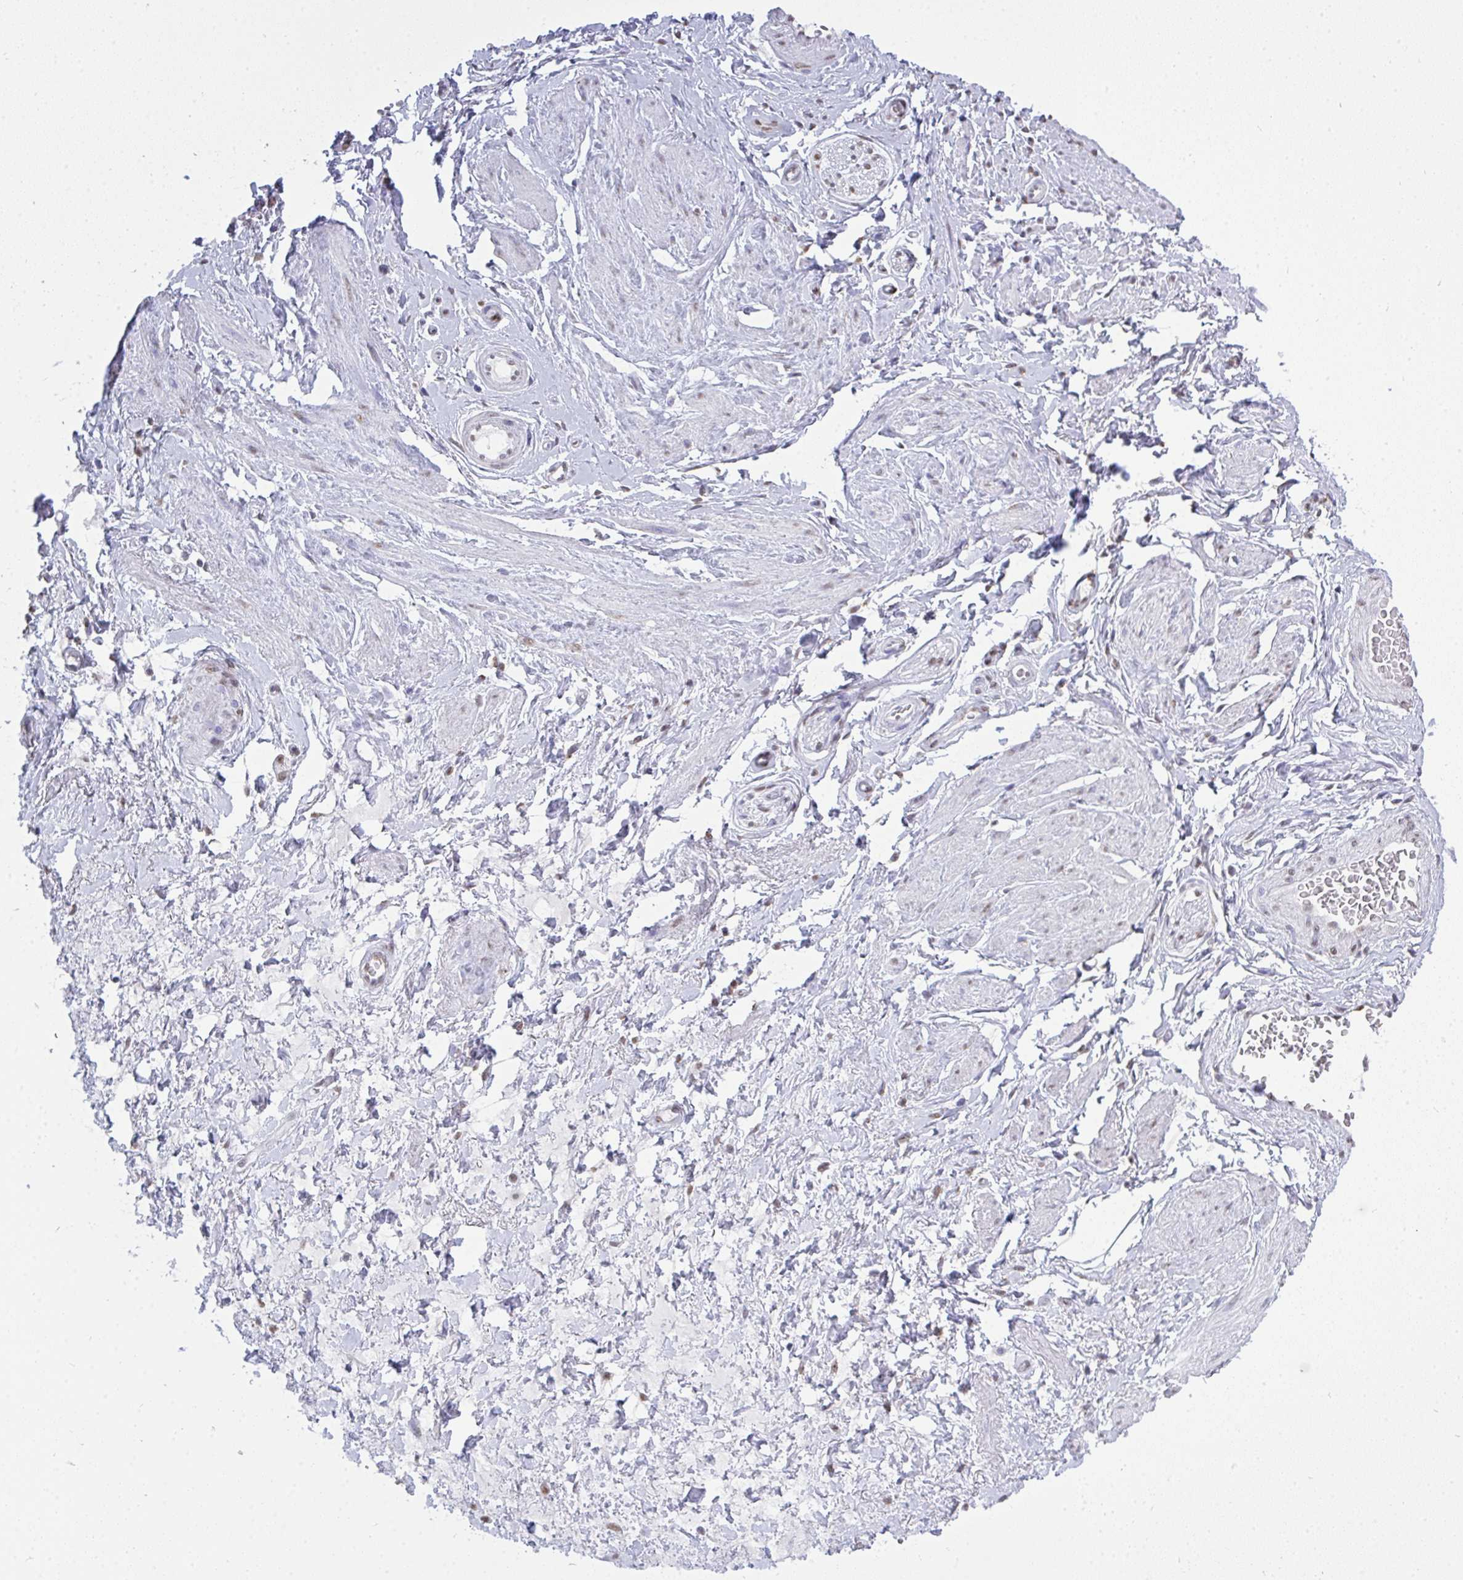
{"staining": {"intensity": "negative", "quantity": "none", "location": "none"}, "tissue": "adipose tissue", "cell_type": "Adipocytes", "image_type": "normal", "snomed": [{"axis": "morphology", "description": "Normal tissue, NOS"}, {"axis": "topography", "description": "Vagina"}, {"axis": "topography", "description": "Peripheral nerve tissue"}], "caption": "High magnification brightfield microscopy of normal adipose tissue stained with DAB (brown) and counterstained with hematoxylin (blue): adipocytes show no significant positivity. Brightfield microscopy of immunohistochemistry stained with DAB (3,3'-diaminobenzidine) (brown) and hematoxylin (blue), captured at high magnification.", "gene": "SEMA6B", "patient": {"sex": "female", "age": 71}}